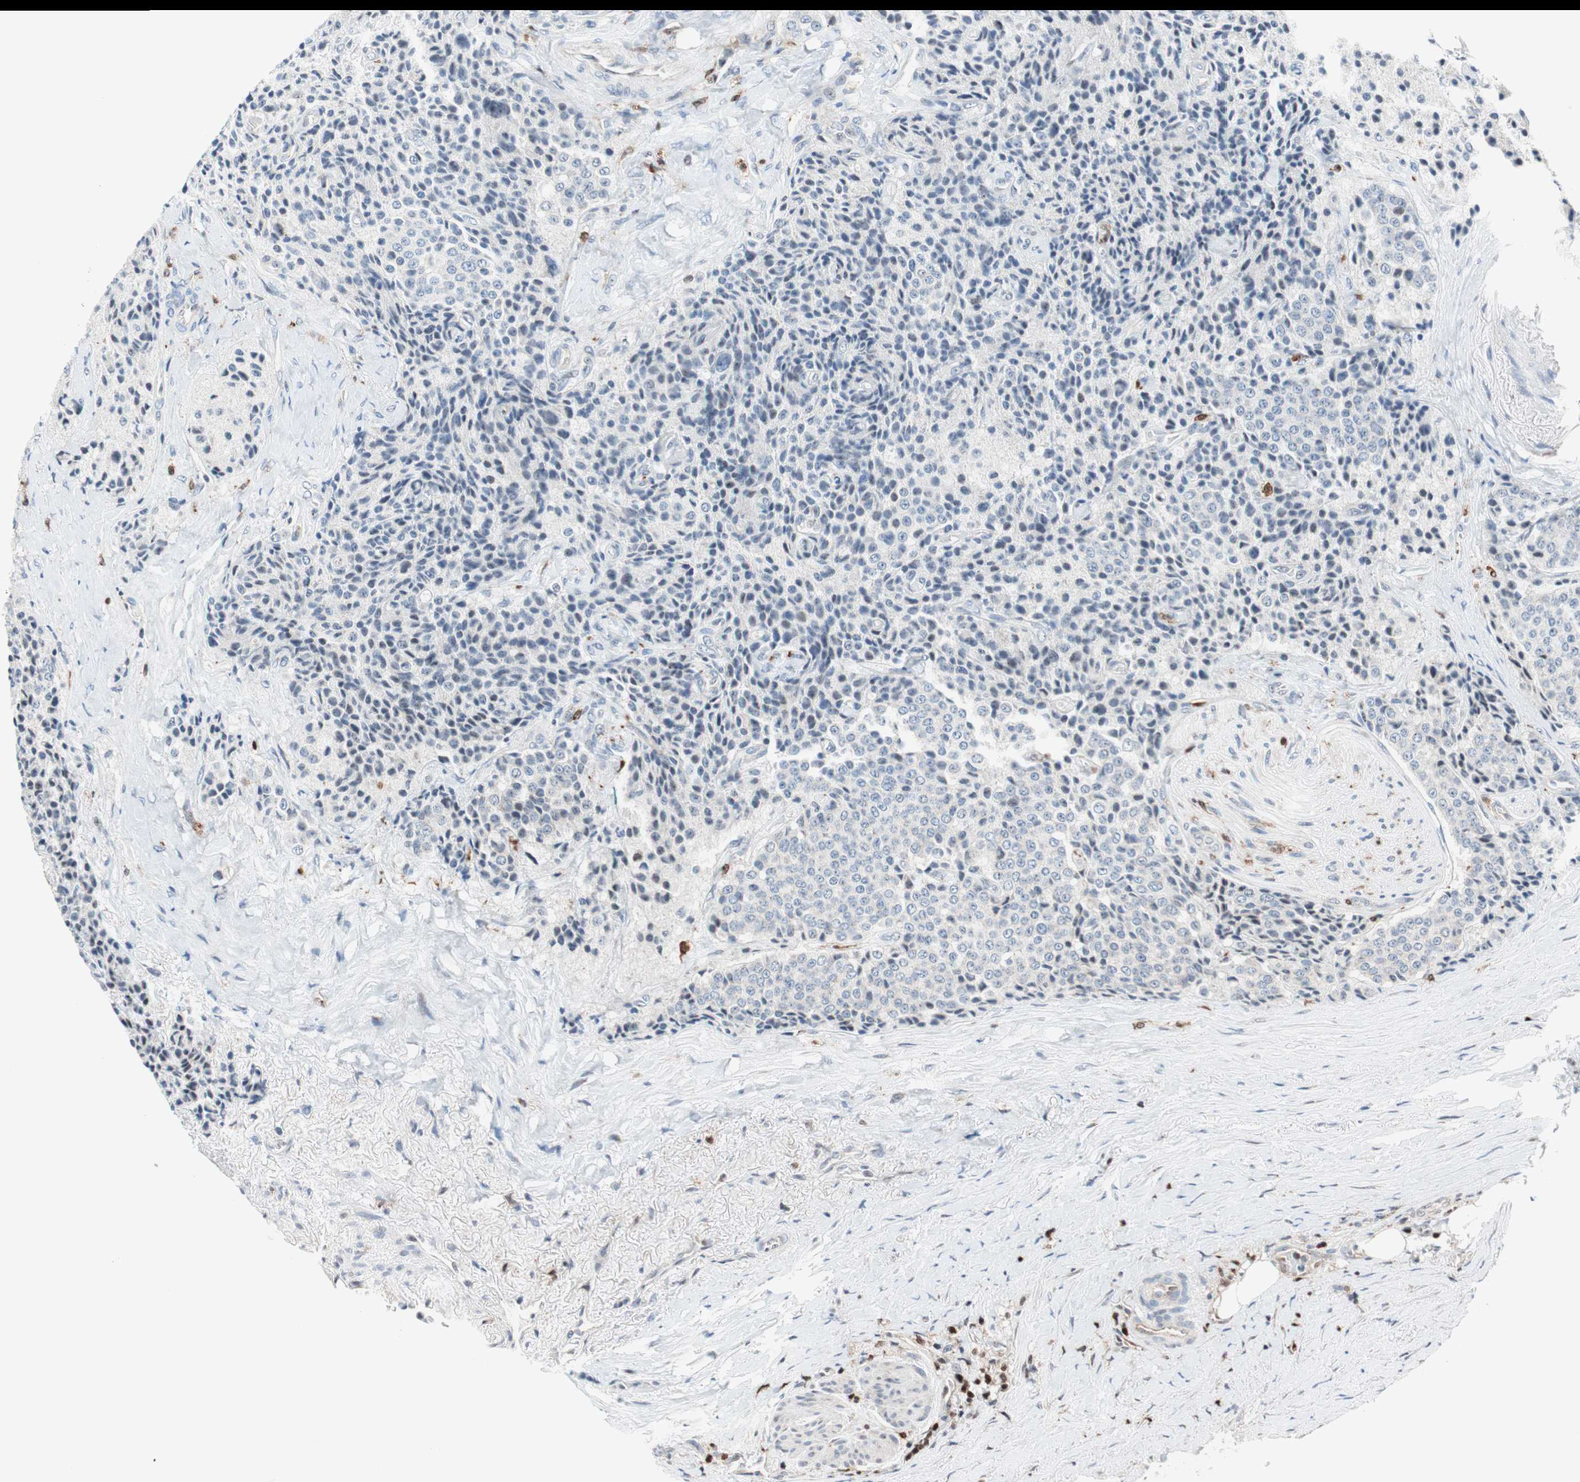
{"staining": {"intensity": "negative", "quantity": "none", "location": "none"}, "tissue": "carcinoid", "cell_type": "Tumor cells", "image_type": "cancer", "snomed": [{"axis": "morphology", "description": "Carcinoid, malignant, NOS"}, {"axis": "topography", "description": "Colon"}], "caption": "Malignant carcinoid stained for a protein using IHC reveals no positivity tumor cells.", "gene": "RGS10", "patient": {"sex": "female", "age": 61}}